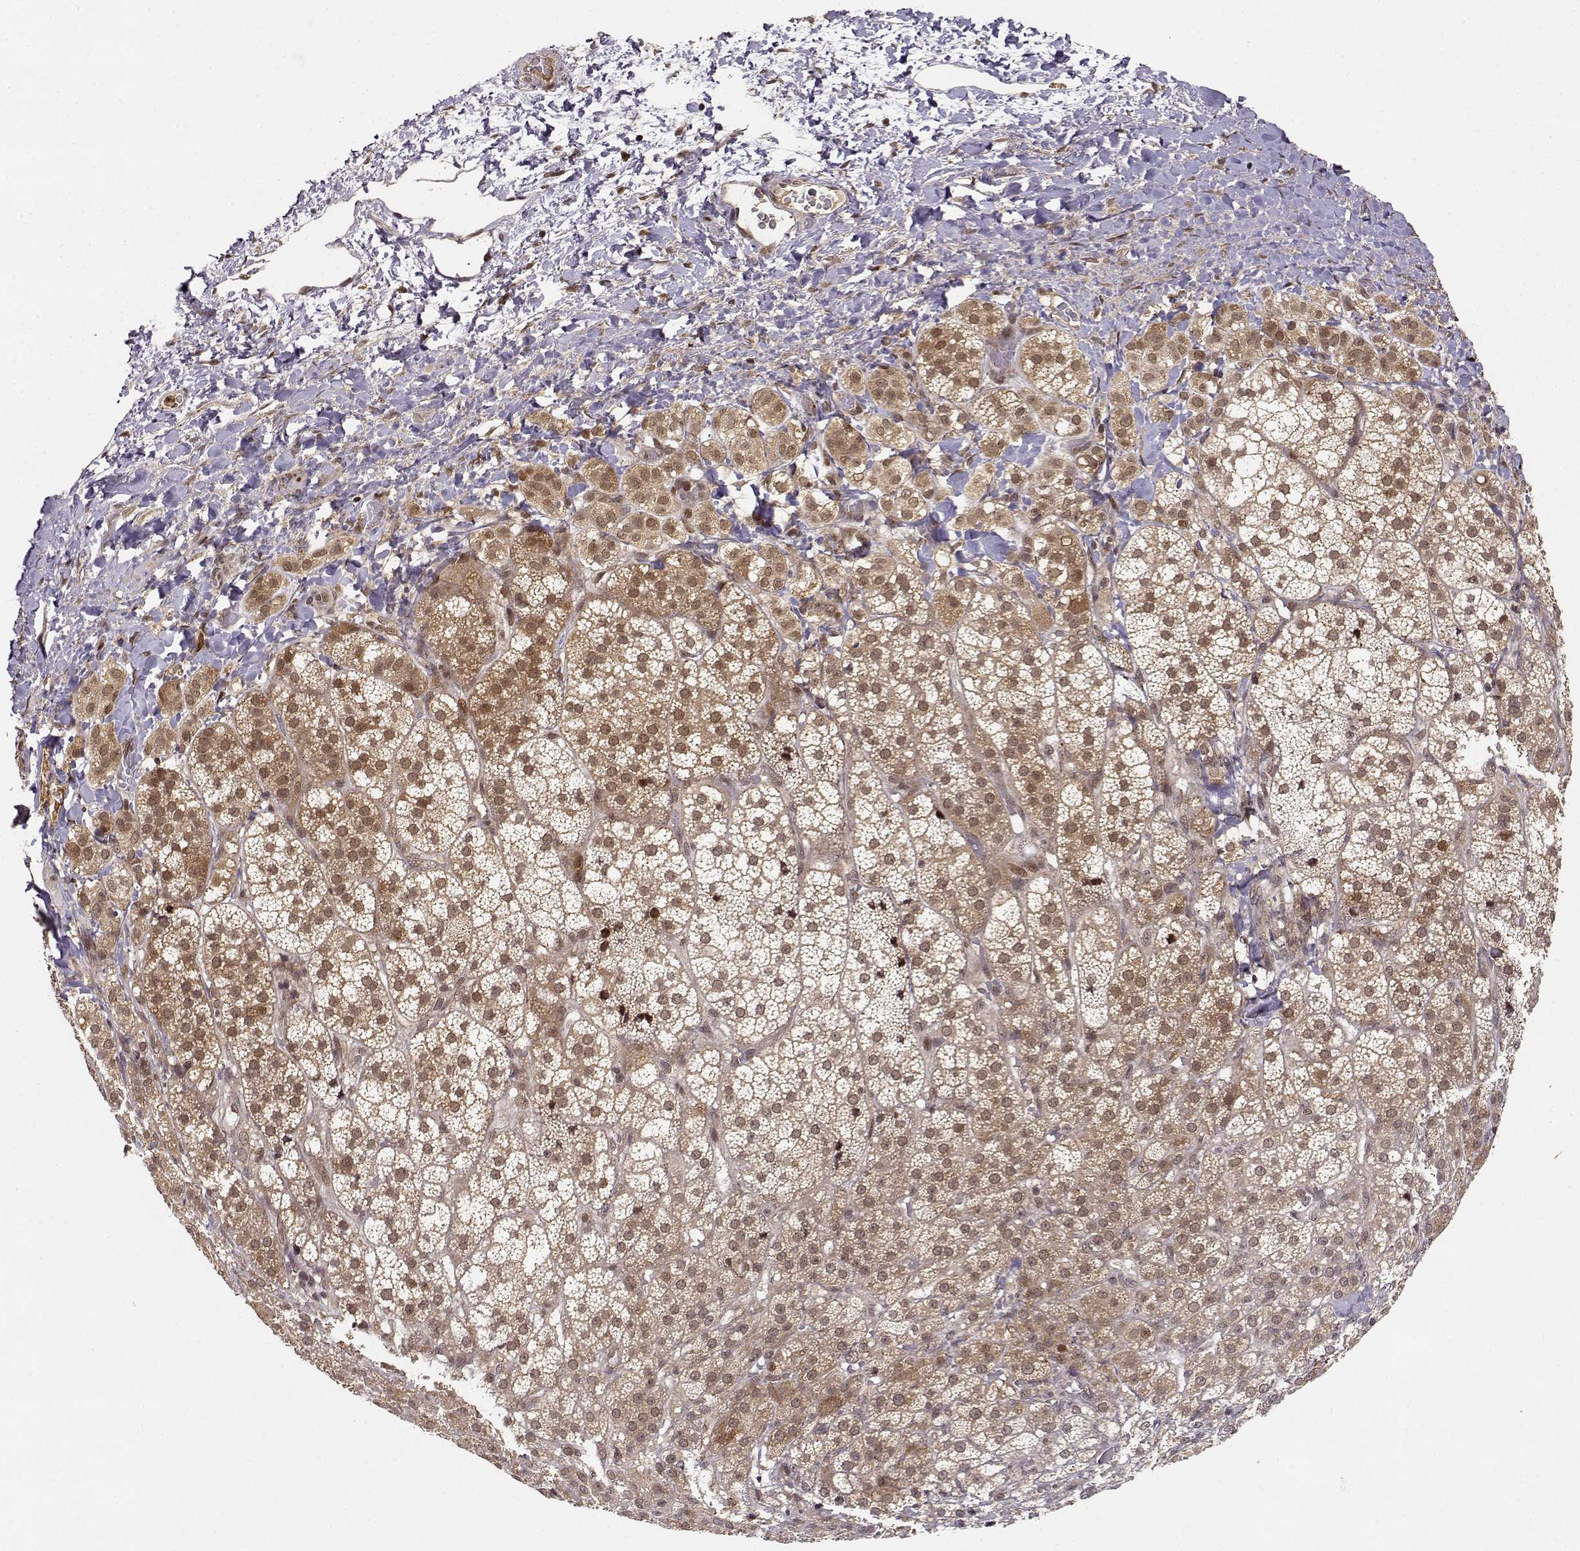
{"staining": {"intensity": "moderate", "quantity": ">75%", "location": "cytoplasmic/membranous,nuclear"}, "tissue": "adrenal gland", "cell_type": "Glandular cells", "image_type": "normal", "snomed": [{"axis": "morphology", "description": "Normal tissue, NOS"}, {"axis": "topography", "description": "Adrenal gland"}], "caption": "Normal adrenal gland was stained to show a protein in brown. There is medium levels of moderate cytoplasmic/membranous,nuclear expression in about >75% of glandular cells. The staining is performed using DAB brown chromogen to label protein expression. The nuclei are counter-stained blue using hematoxylin.", "gene": "MAEA", "patient": {"sex": "female", "age": 60}}